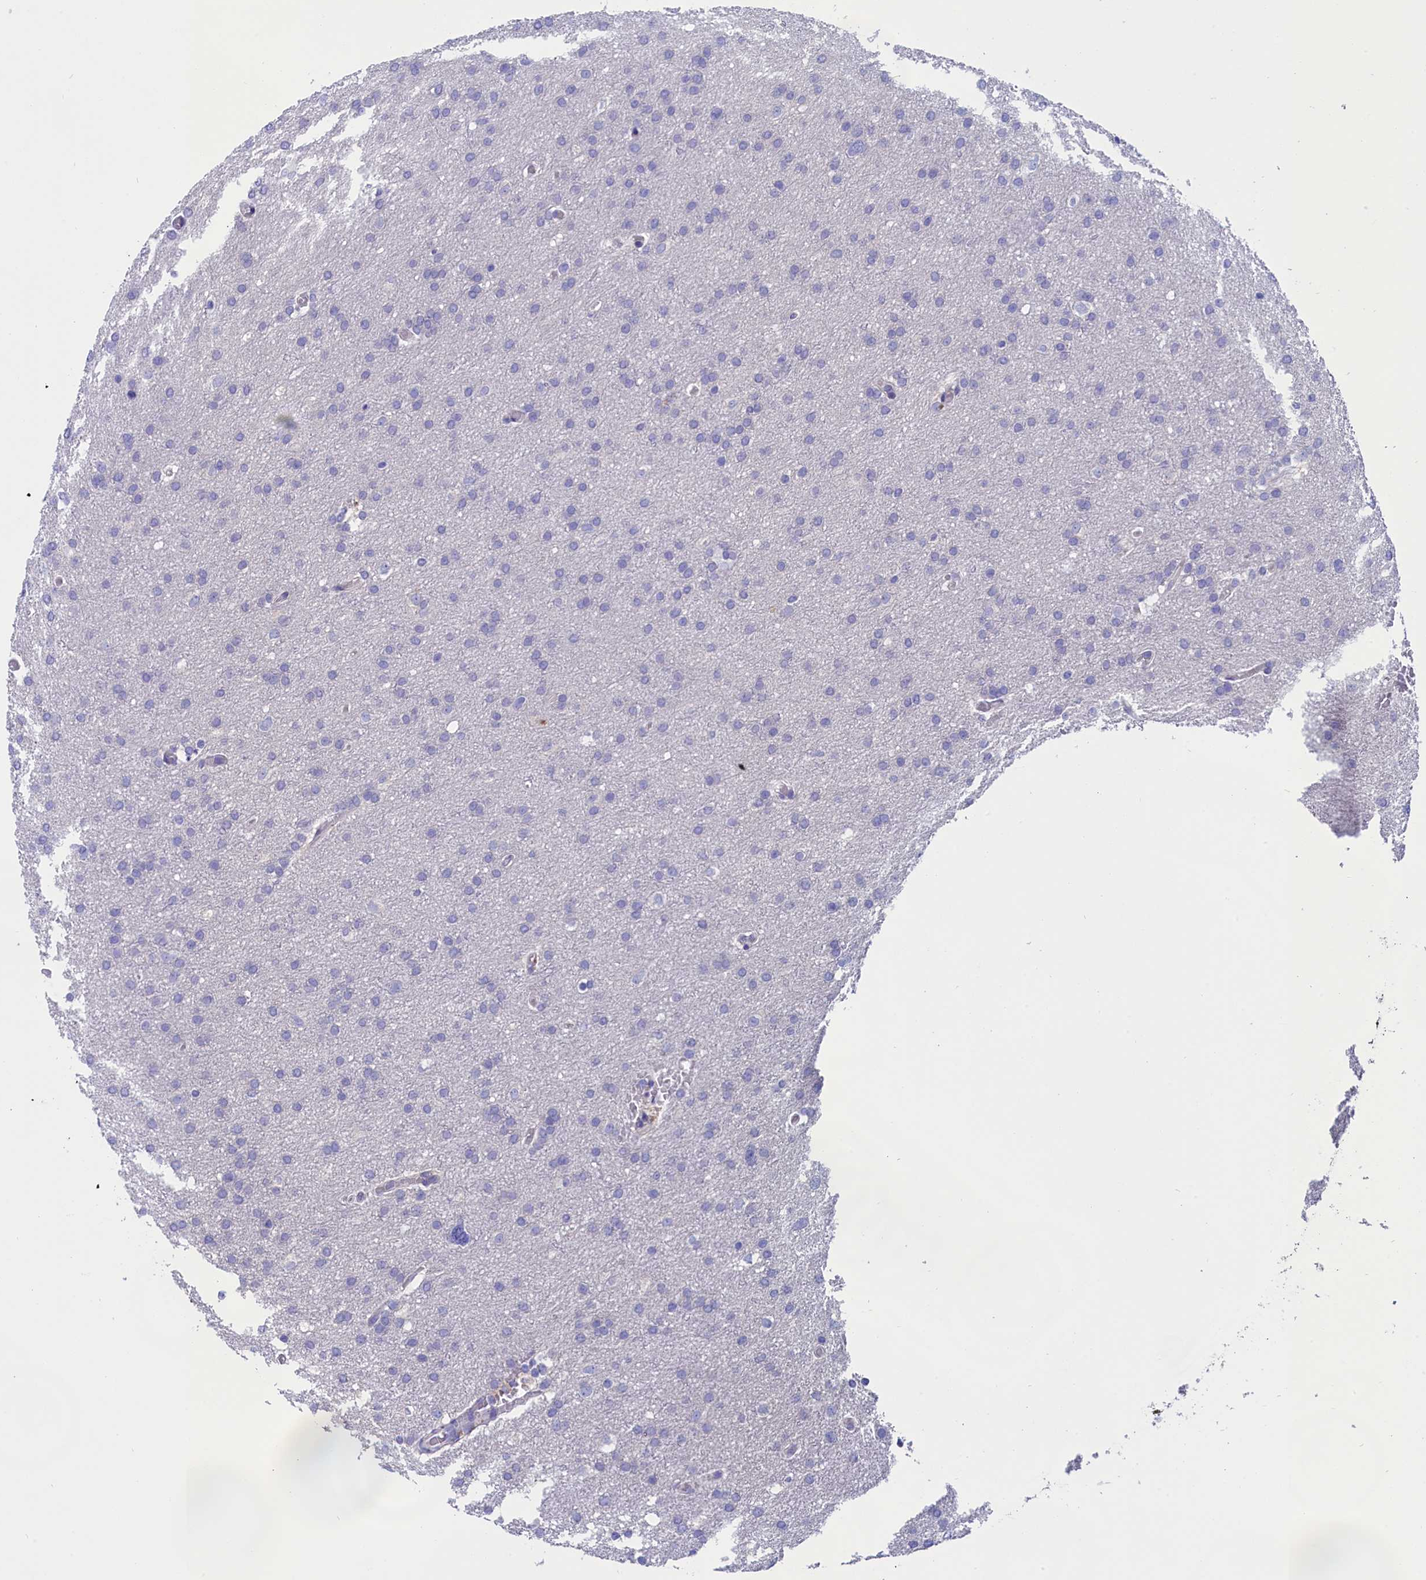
{"staining": {"intensity": "negative", "quantity": "none", "location": "none"}, "tissue": "glioma", "cell_type": "Tumor cells", "image_type": "cancer", "snomed": [{"axis": "morphology", "description": "Glioma, malignant, High grade"}, {"axis": "topography", "description": "Cerebral cortex"}], "caption": "IHC photomicrograph of human glioma stained for a protein (brown), which displays no staining in tumor cells.", "gene": "VPS35L", "patient": {"sex": "female", "age": 36}}